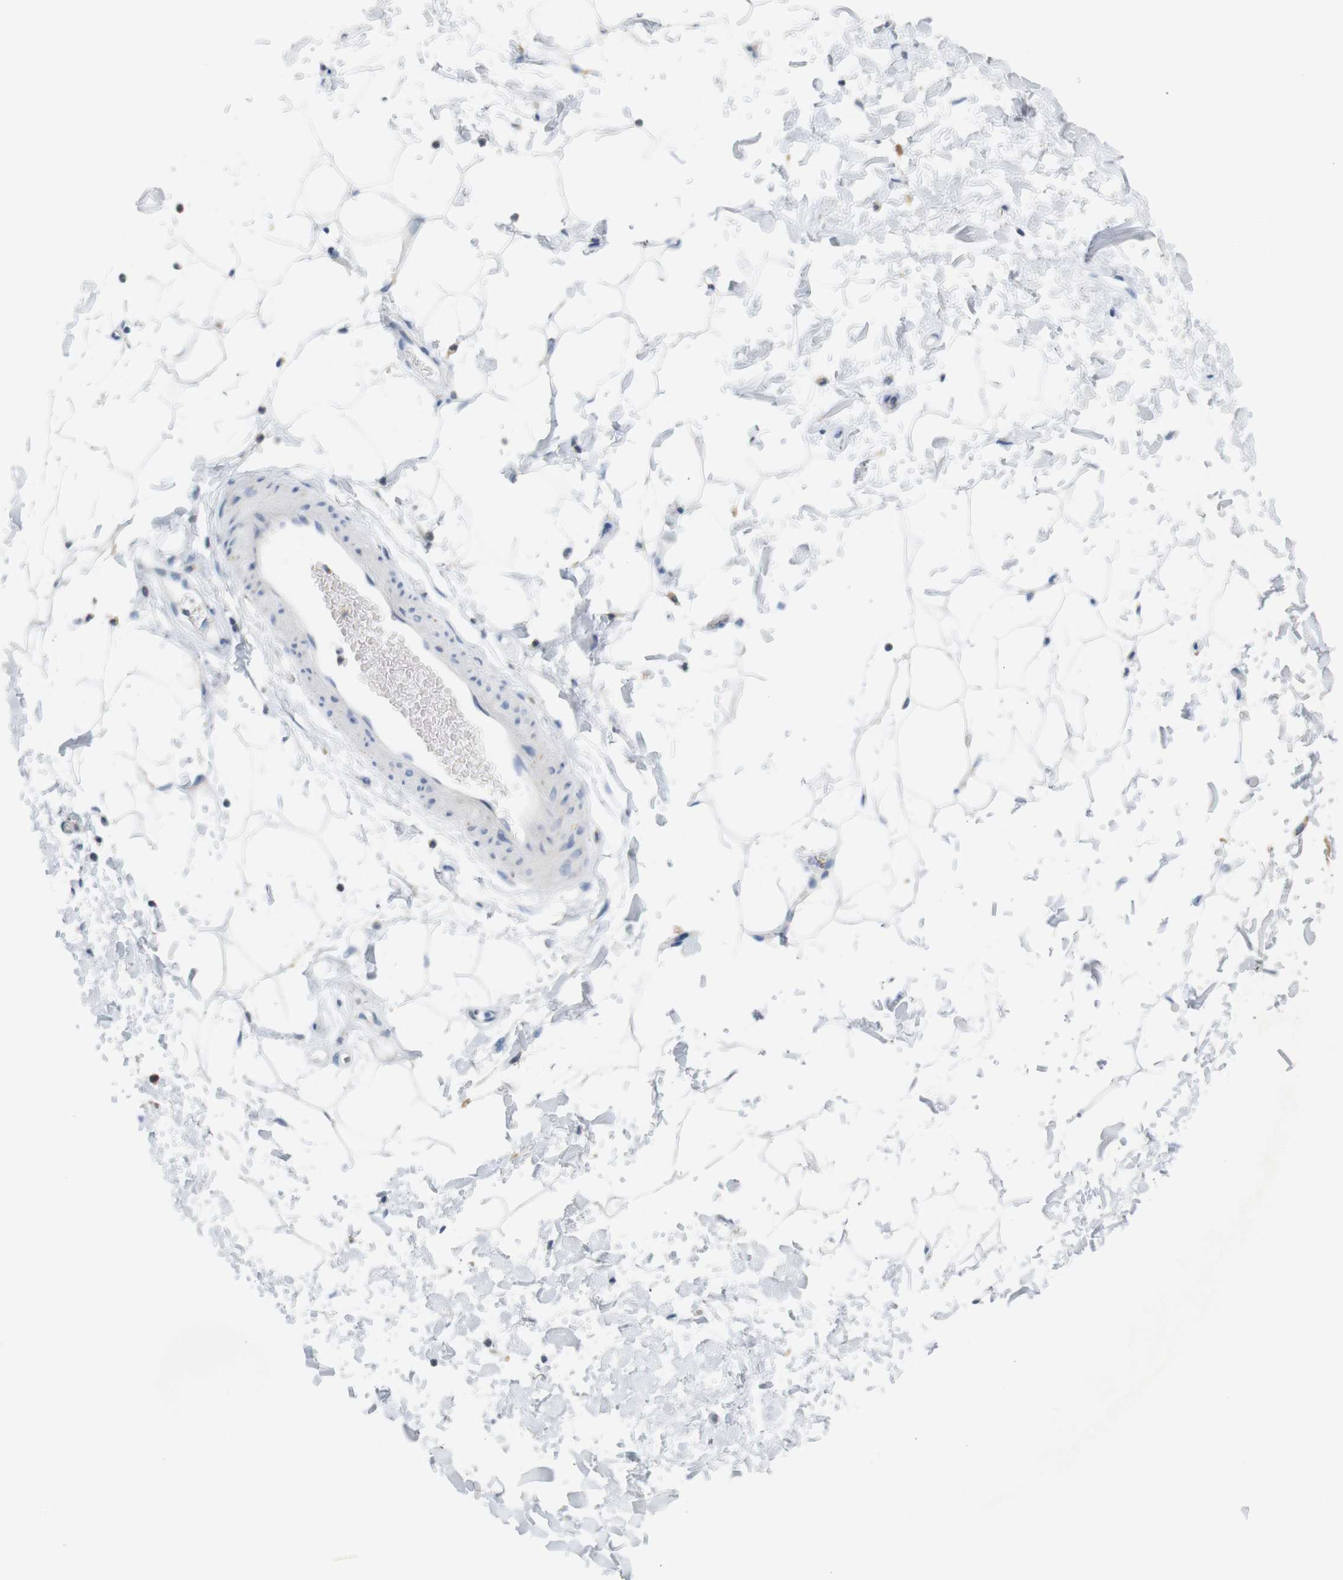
{"staining": {"intensity": "negative", "quantity": "none", "location": "none"}, "tissue": "adipose tissue", "cell_type": "Adipocytes", "image_type": "normal", "snomed": [{"axis": "morphology", "description": "Normal tissue, NOS"}, {"axis": "topography", "description": "Soft tissue"}], "caption": "IHC histopathology image of benign human adipose tissue stained for a protein (brown), which exhibits no staining in adipocytes. (DAB (3,3'-diaminobenzidine) immunohistochemistry visualized using brightfield microscopy, high magnification).", "gene": "LRRK2", "patient": {"sex": "male", "age": 72}}